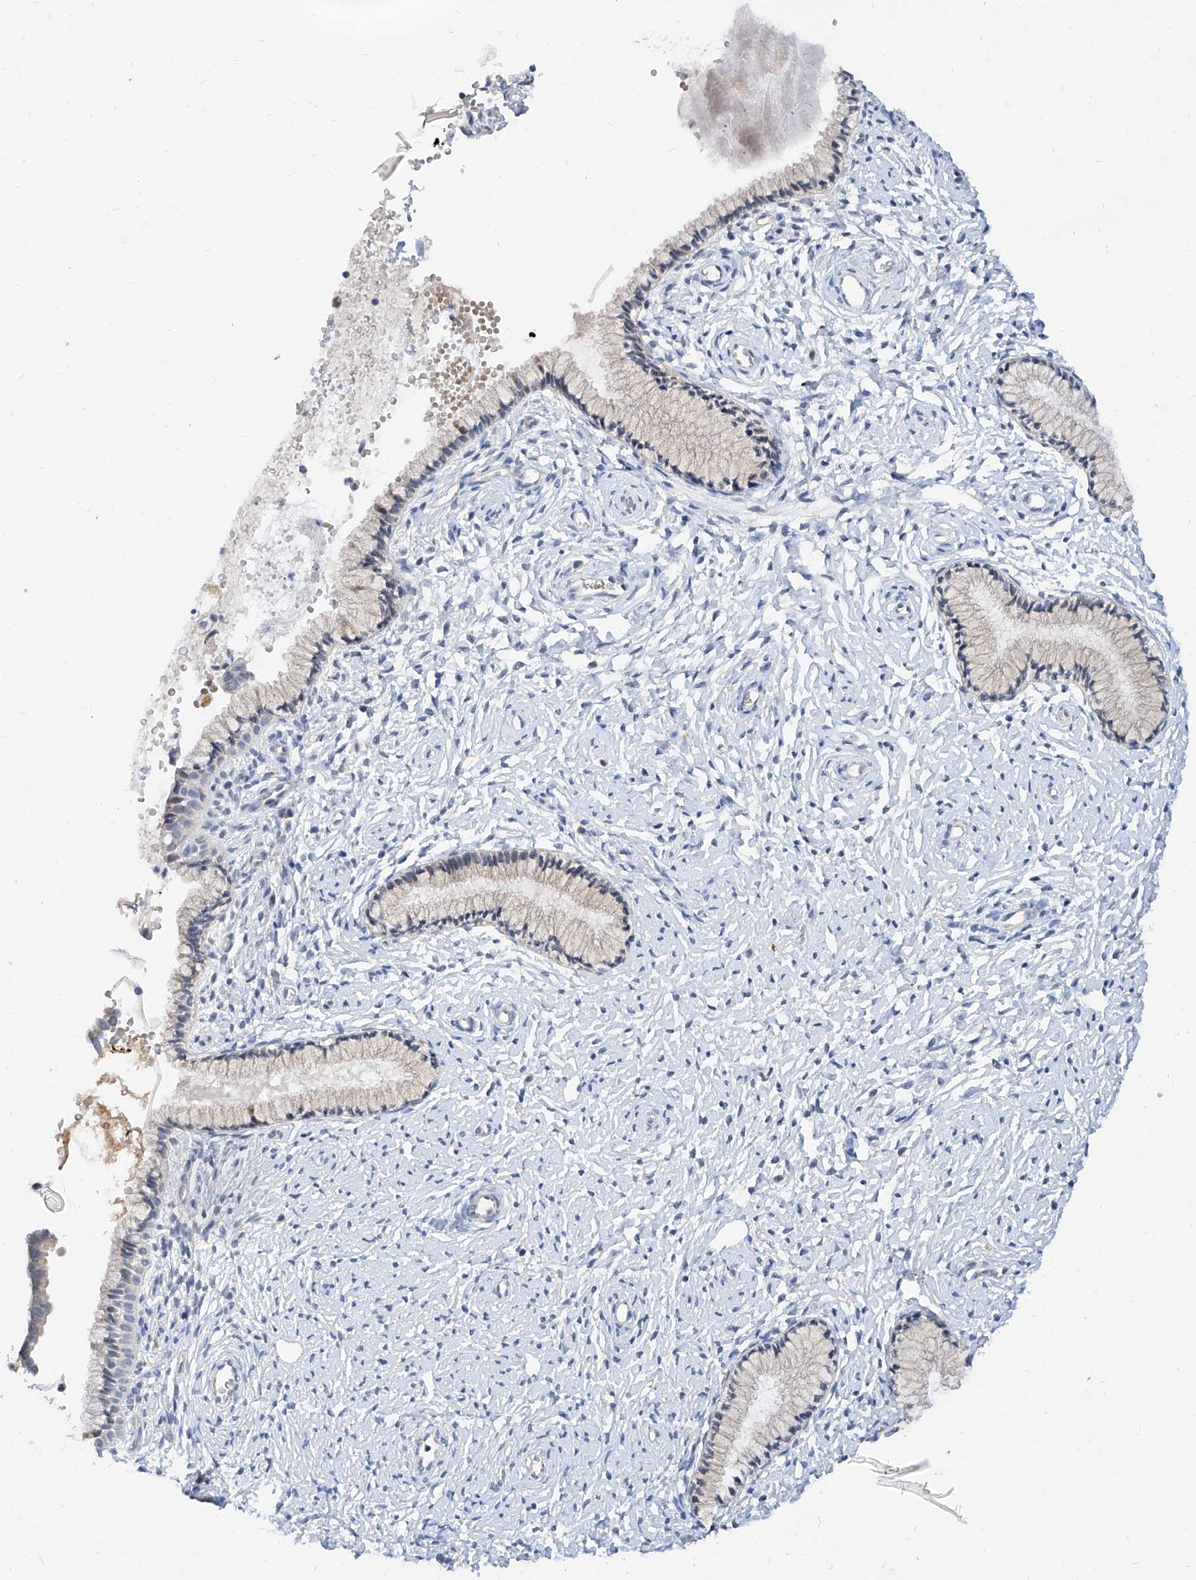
{"staining": {"intensity": "weak", "quantity": "<25%", "location": "cytoplasmic/membranous"}, "tissue": "cervix", "cell_type": "Glandular cells", "image_type": "normal", "snomed": [{"axis": "morphology", "description": "Normal tissue, NOS"}, {"axis": "topography", "description": "Cervix"}], "caption": "Immunohistochemistry (IHC) histopathology image of unremarkable human cervix stained for a protein (brown), which reveals no positivity in glandular cells.", "gene": "BPTF", "patient": {"sex": "female", "age": 33}}